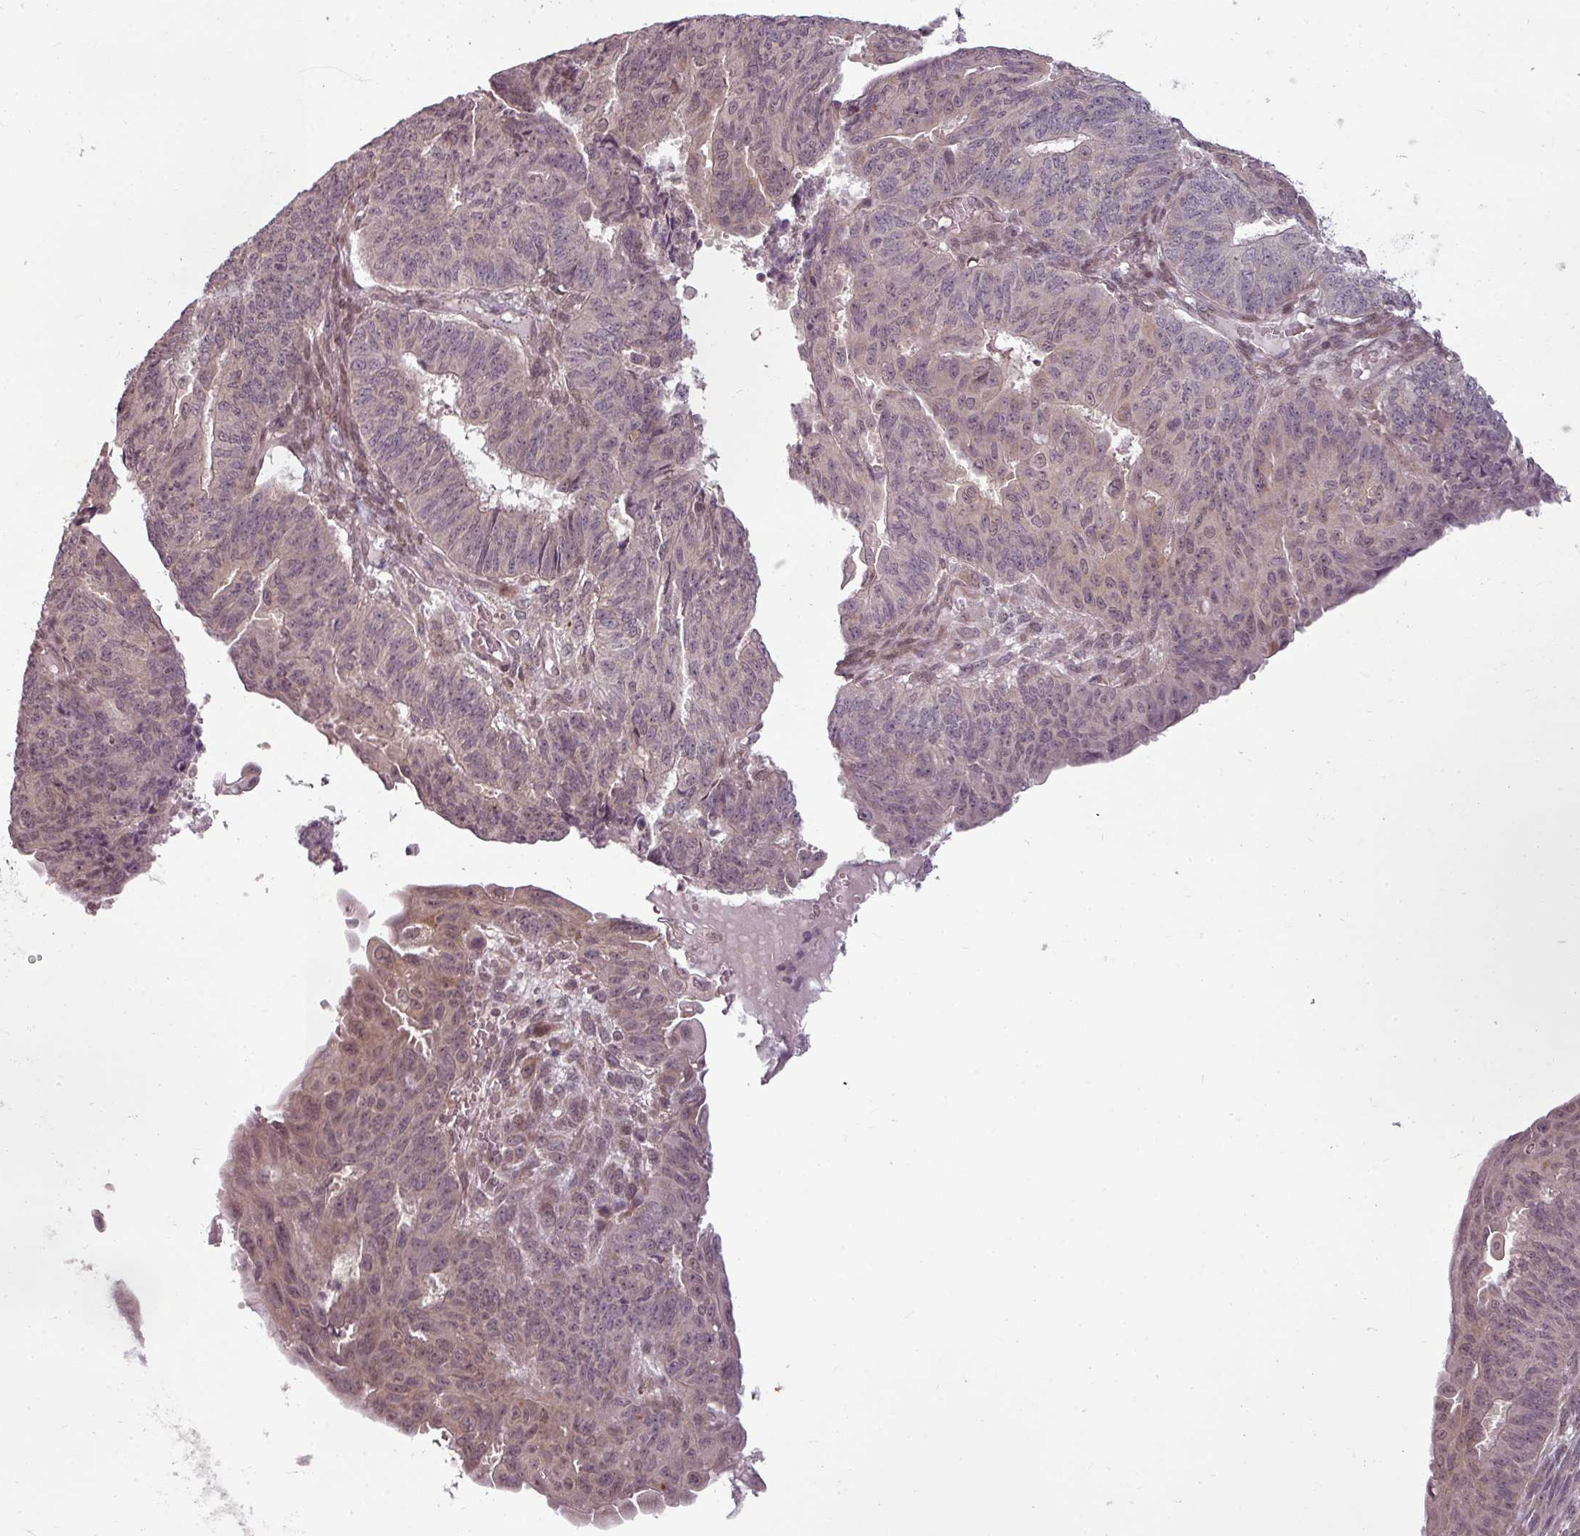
{"staining": {"intensity": "weak", "quantity": "25%-75%", "location": "cytoplasmic/membranous"}, "tissue": "endometrial cancer", "cell_type": "Tumor cells", "image_type": "cancer", "snomed": [{"axis": "morphology", "description": "Adenocarcinoma, NOS"}, {"axis": "topography", "description": "Endometrium"}], "caption": "Endometrial cancer stained with a brown dye reveals weak cytoplasmic/membranous positive positivity in about 25%-75% of tumor cells.", "gene": "CLIC1", "patient": {"sex": "female", "age": 32}}